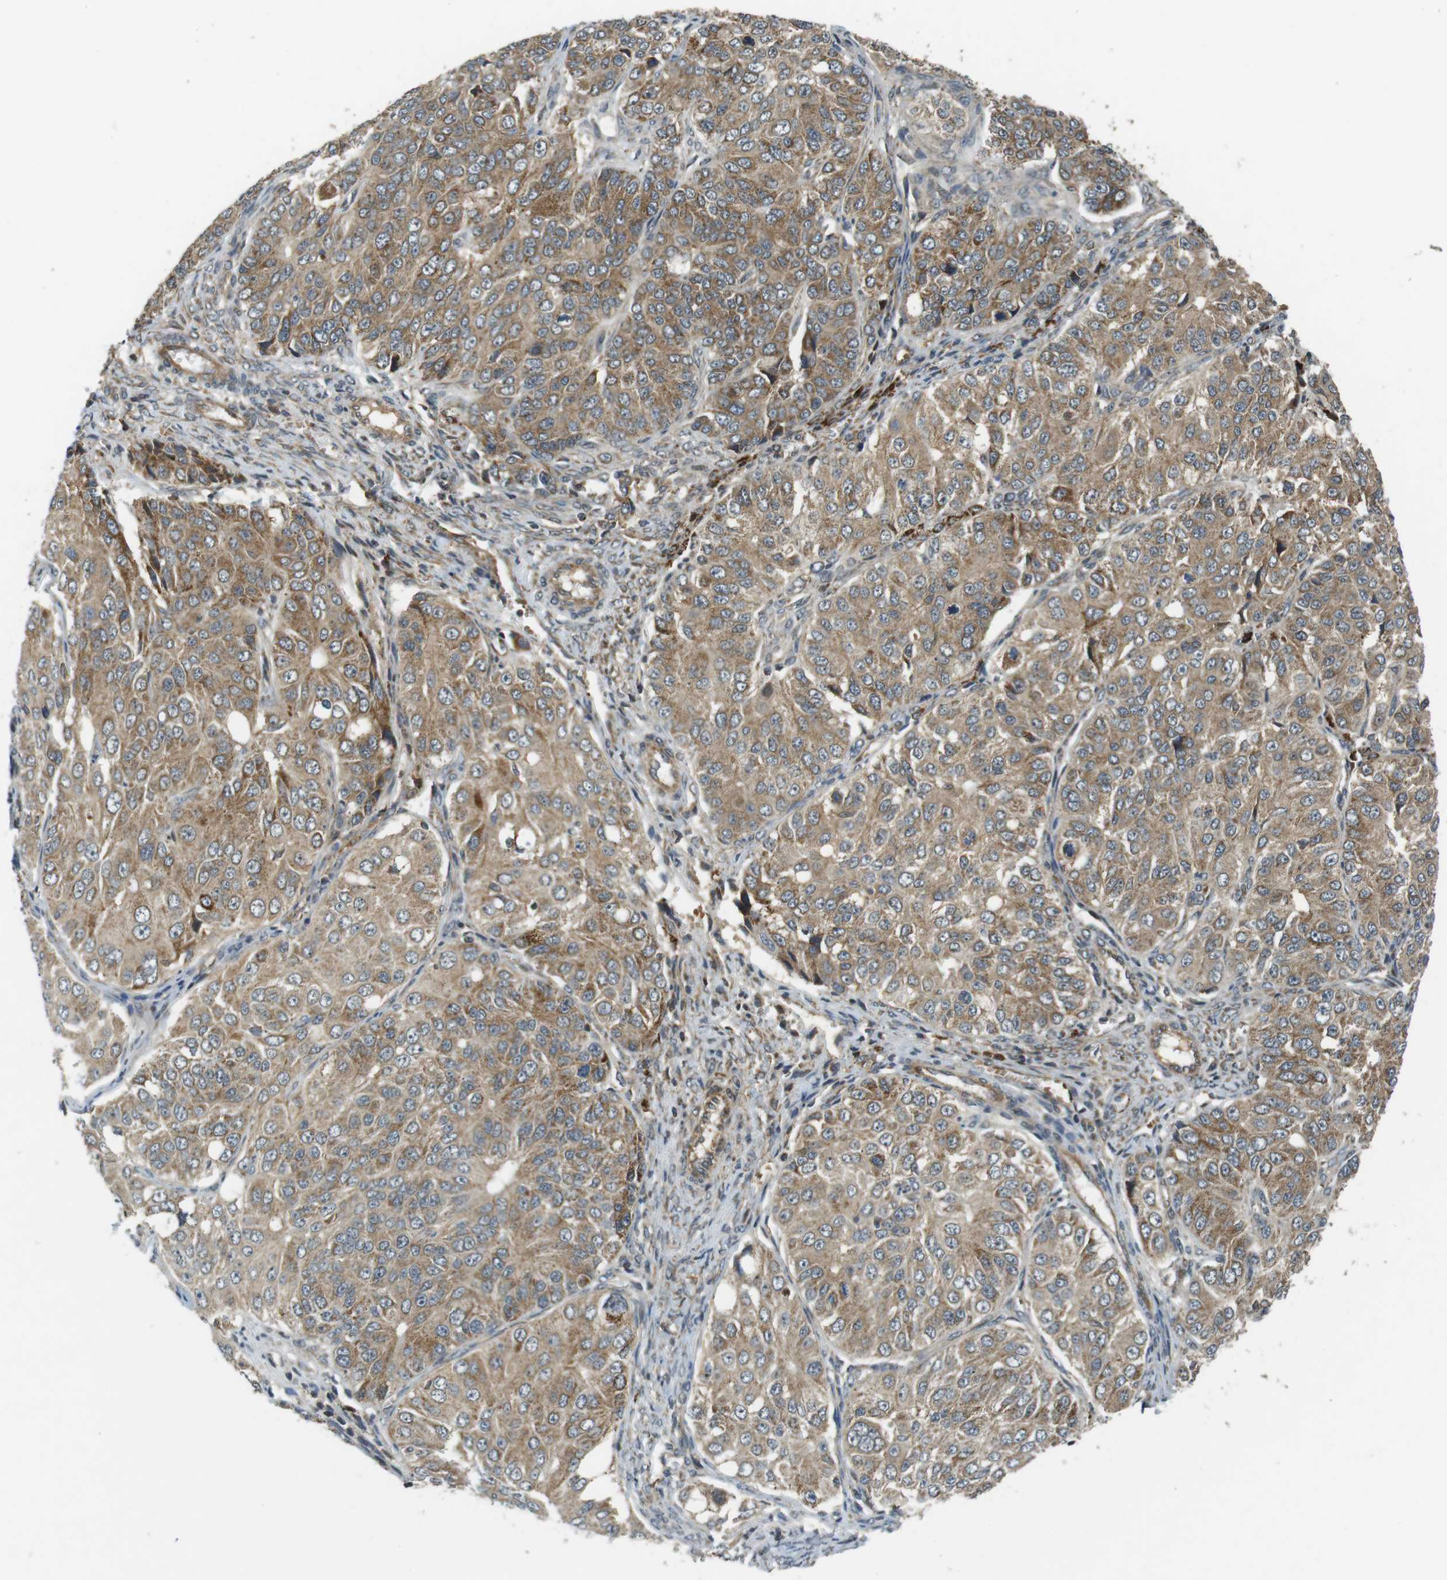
{"staining": {"intensity": "moderate", "quantity": ">75%", "location": "cytoplasmic/membranous"}, "tissue": "ovarian cancer", "cell_type": "Tumor cells", "image_type": "cancer", "snomed": [{"axis": "morphology", "description": "Carcinoma, endometroid"}, {"axis": "topography", "description": "Ovary"}], "caption": "A histopathology image of ovarian cancer stained for a protein reveals moderate cytoplasmic/membranous brown staining in tumor cells.", "gene": "IFFO2", "patient": {"sex": "female", "age": 51}}